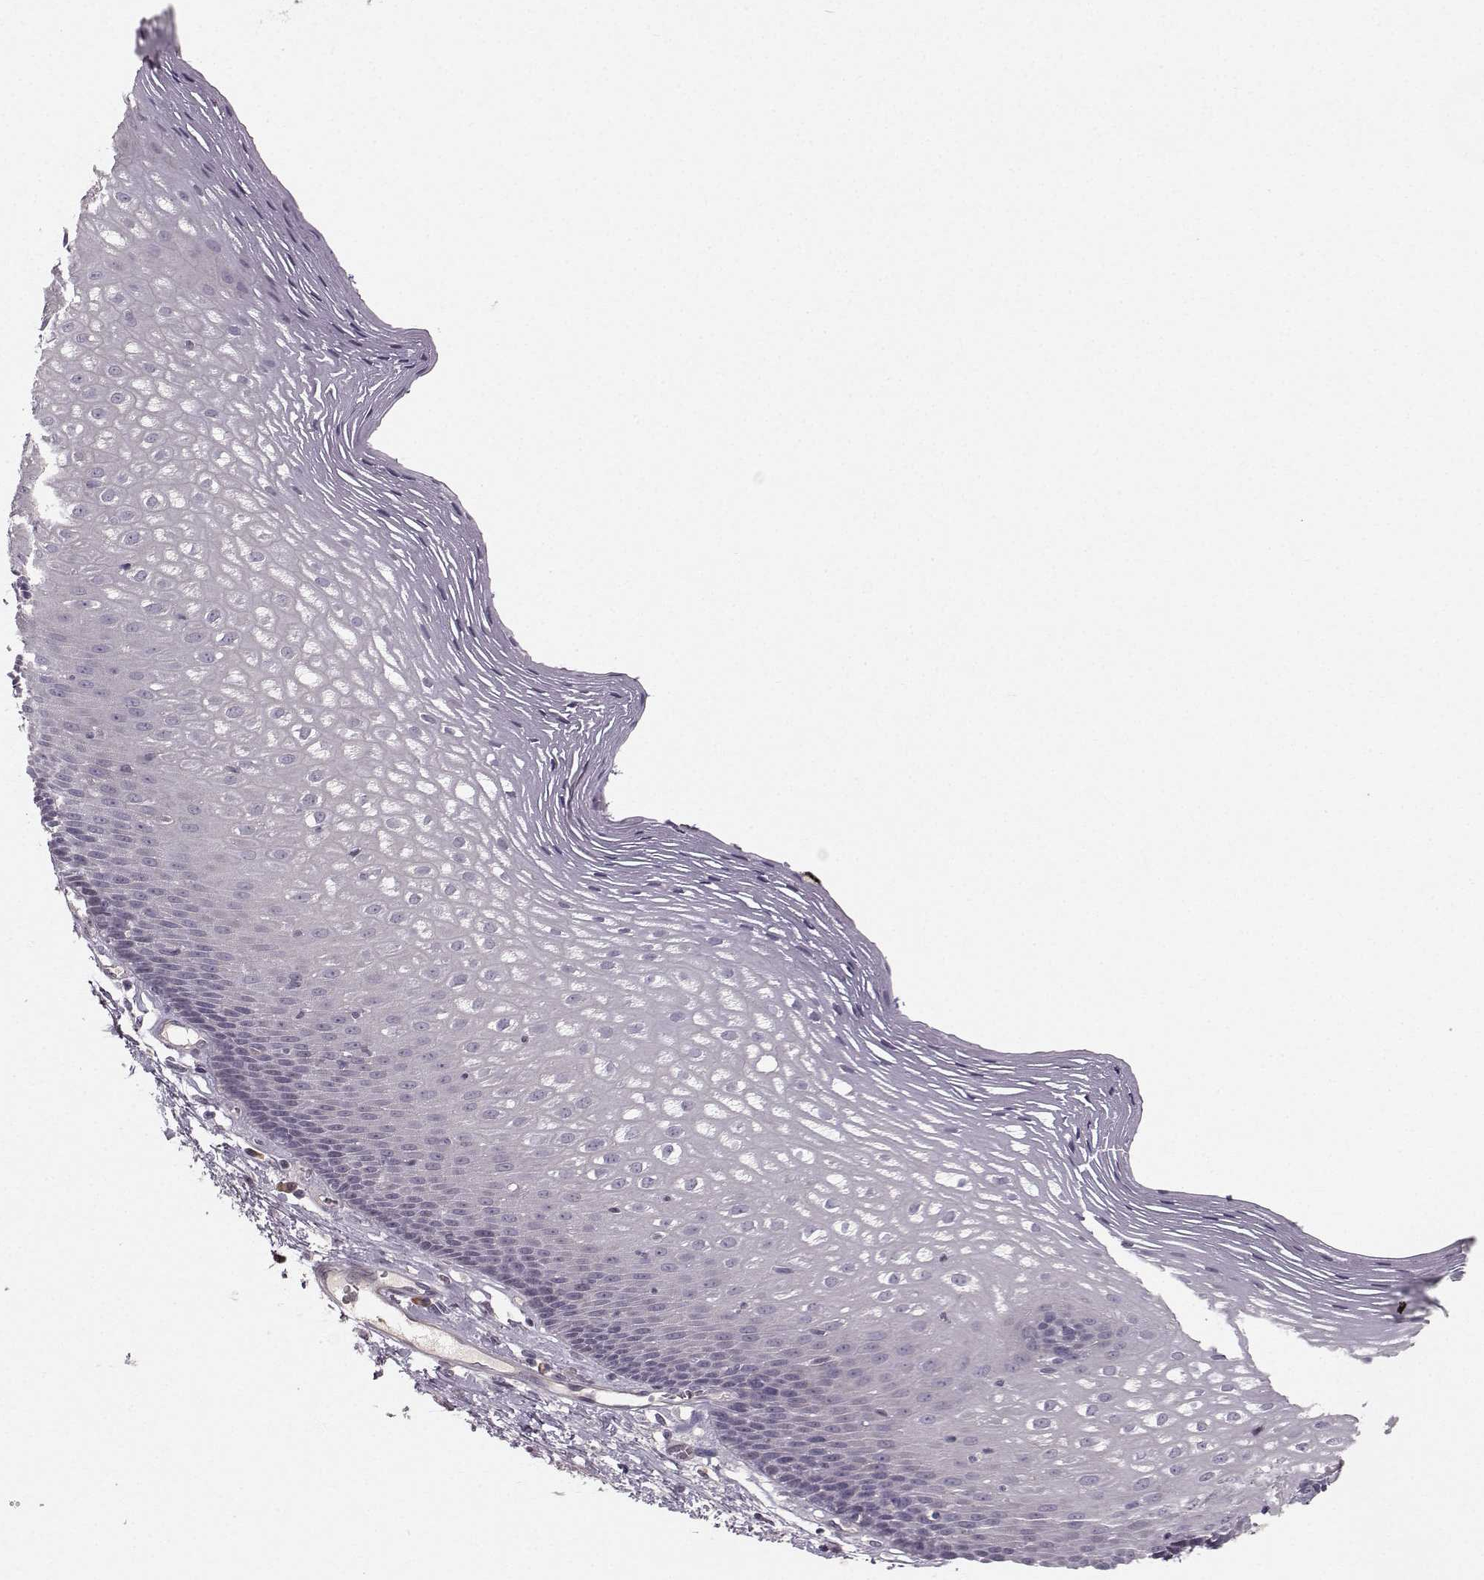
{"staining": {"intensity": "negative", "quantity": "none", "location": "none"}, "tissue": "esophagus", "cell_type": "Squamous epithelial cells", "image_type": "normal", "snomed": [{"axis": "morphology", "description": "Normal tissue, NOS"}, {"axis": "topography", "description": "Esophagus"}], "caption": "This image is of benign esophagus stained with immunohistochemistry to label a protein in brown with the nuclei are counter-stained blue. There is no staining in squamous epithelial cells.", "gene": "OPRD1", "patient": {"sex": "male", "age": 76}}